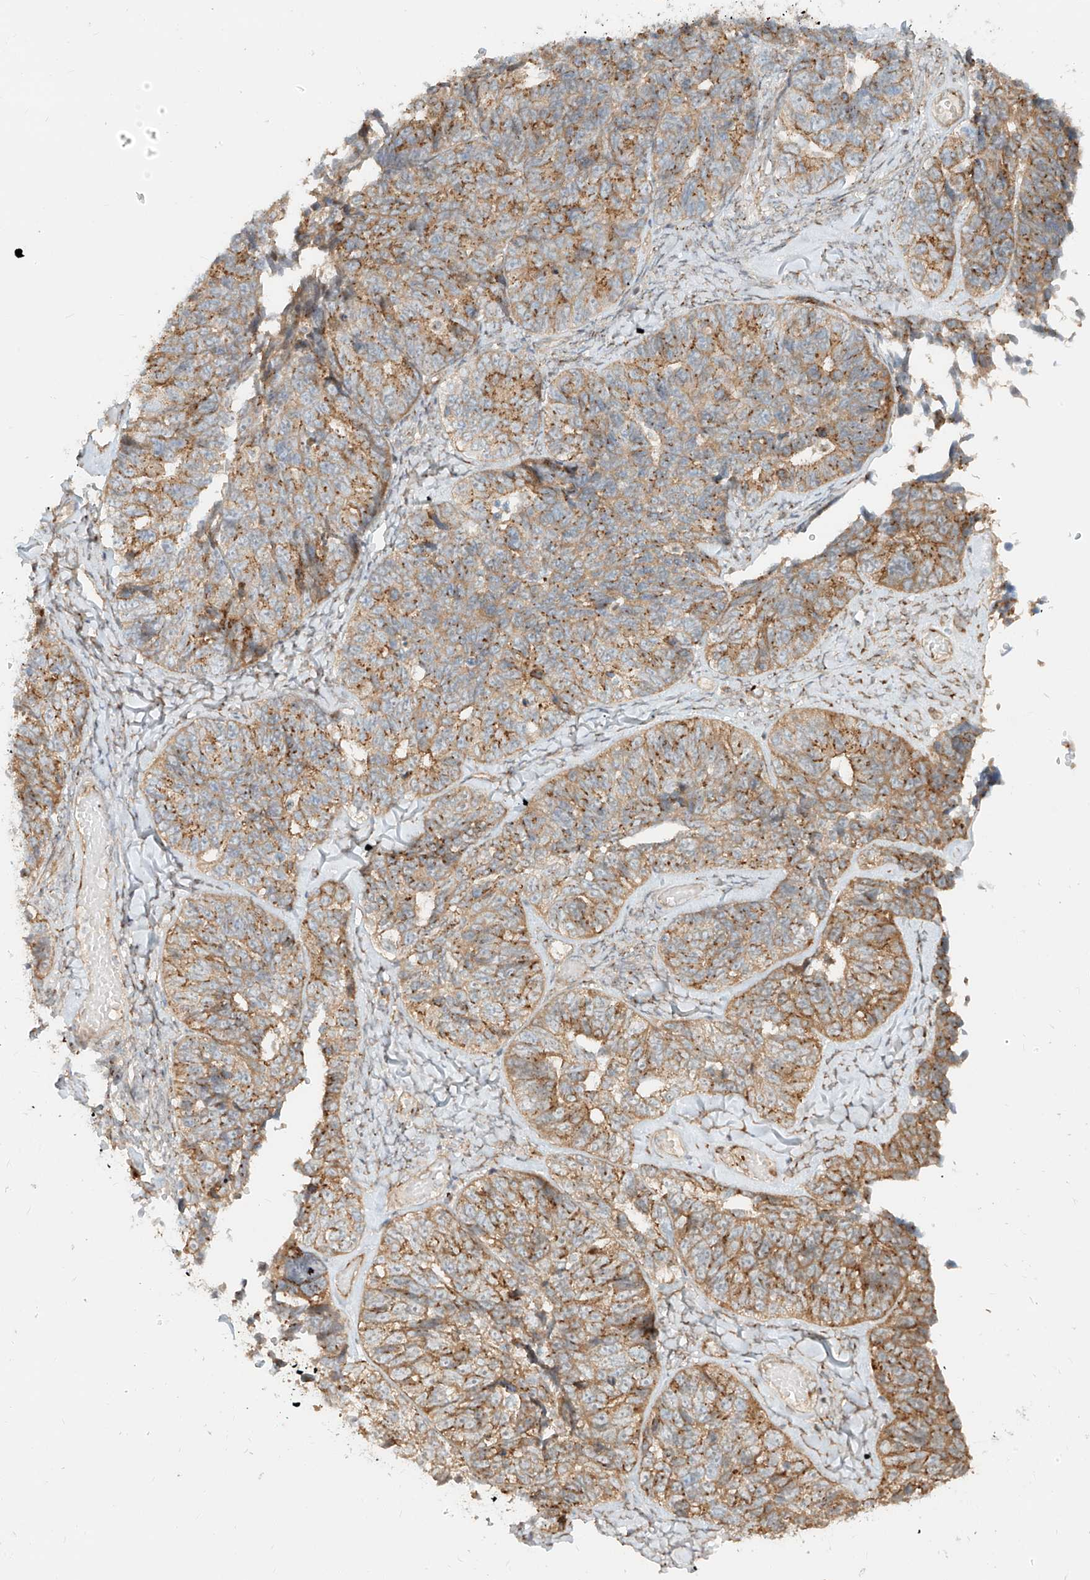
{"staining": {"intensity": "moderate", "quantity": ">75%", "location": "cytoplasmic/membranous"}, "tissue": "ovarian cancer", "cell_type": "Tumor cells", "image_type": "cancer", "snomed": [{"axis": "morphology", "description": "Cystadenocarcinoma, serous, NOS"}, {"axis": "topography", "description": "Ovary"}], "caption": "Ovarian cancer stained with a brown dye shows moderate cytoplasmic/membranous positive positivity in approximately >75% of tumor cells.", "gene": "ZNF287", "patient": {"sex": "female", "age": 79}}